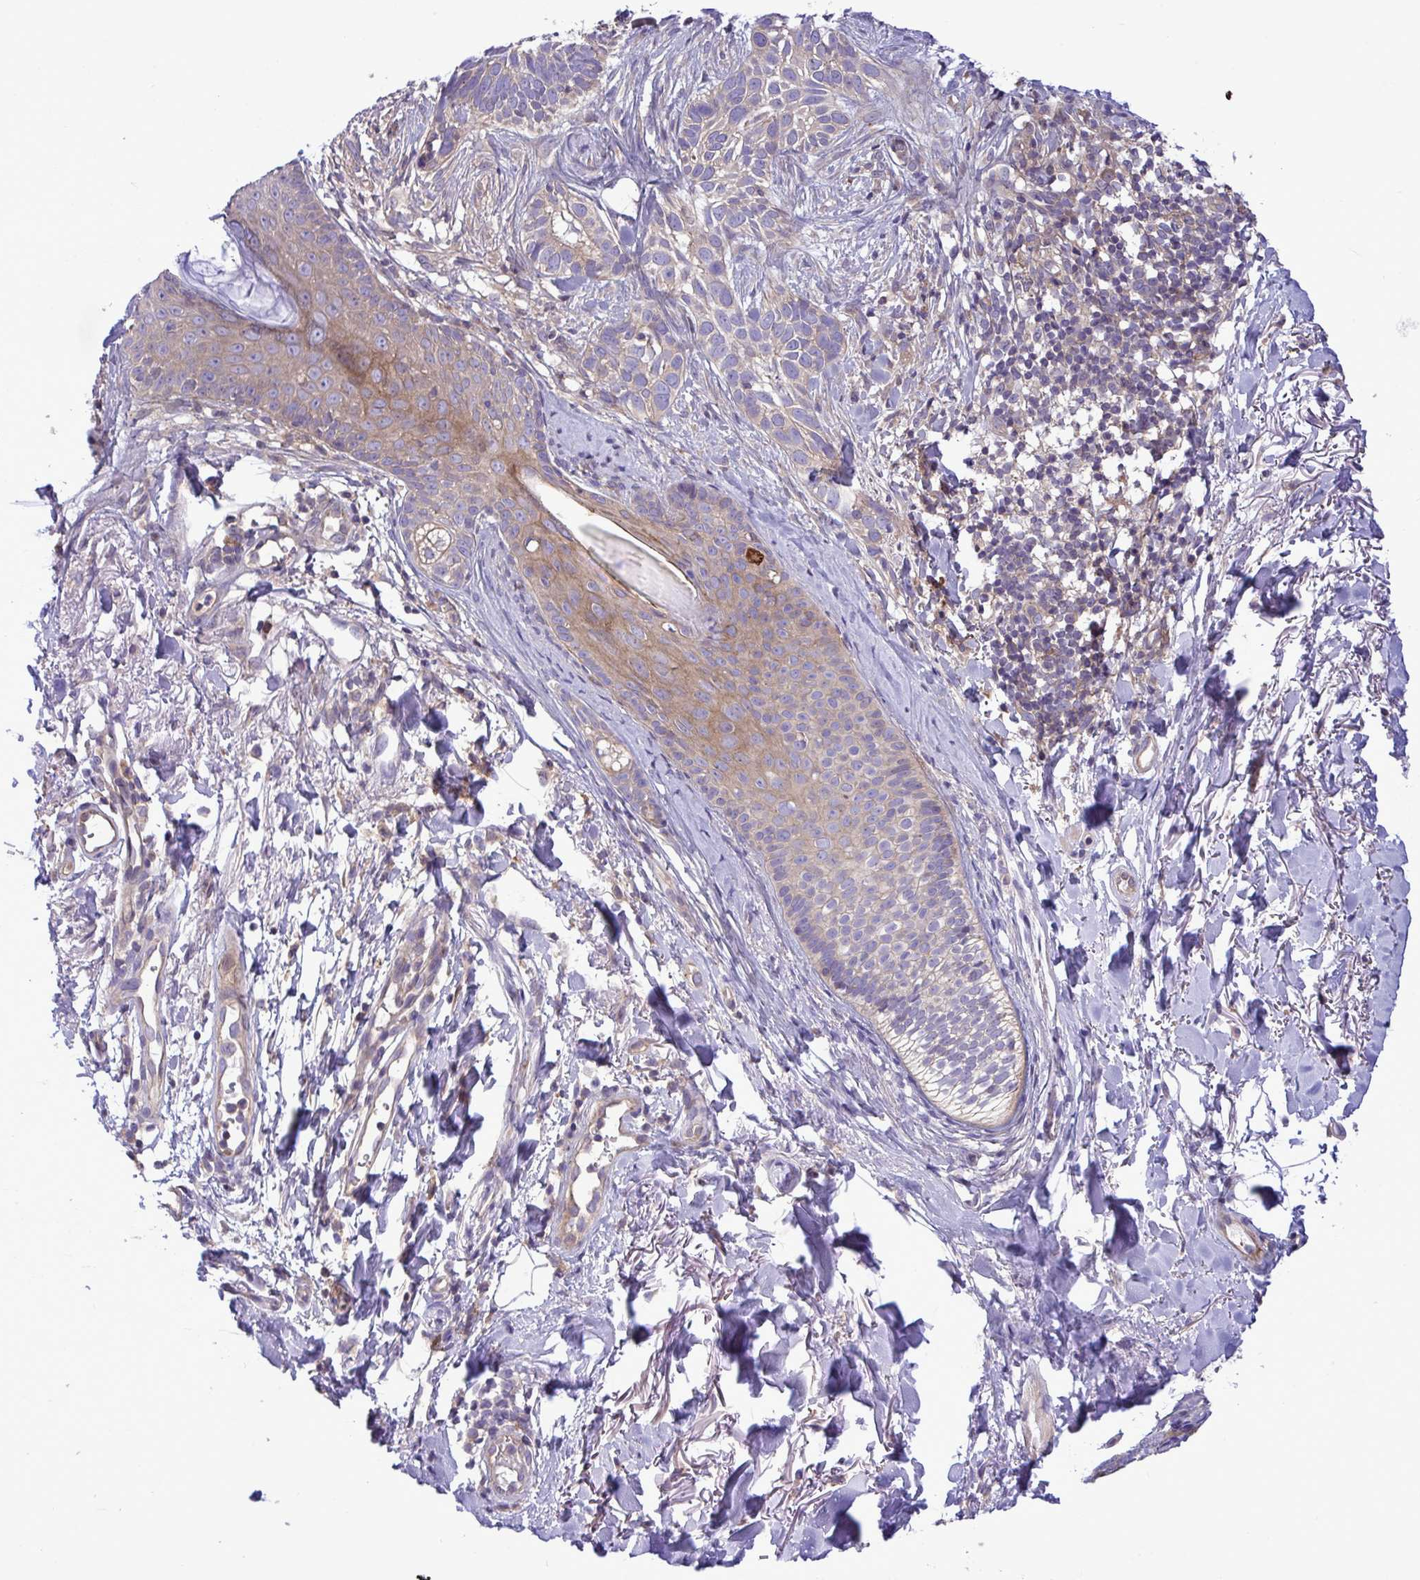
{"staining": {"intensity": "weak", "quantity": "<25%", "location": "cytoplasmic/membranous"}, "tissue": "skin cancer", "cell_type": "Tumor cells", "image_type": "cancer", "snomed": [{"axis": "morphology", "description": "Basal cell carcinoma"}, {"axis": "topography", "description": "Skin"}, {"axis": "topography", "description": "Skin of face"}], "caption": "This photomicrograph is of skin basal cell carcinoma stained with immunohistochemistry (IHC) to label a protein in brown with the nuclei are counter-stained blue. There is no expression in tumor cells. (DAB (3,3'-diaminobenzidine) immunohistochemistry with hematoxylin counter stain).", "gene": "GRB14", "patient": {"sex": "female", "age": 90}}